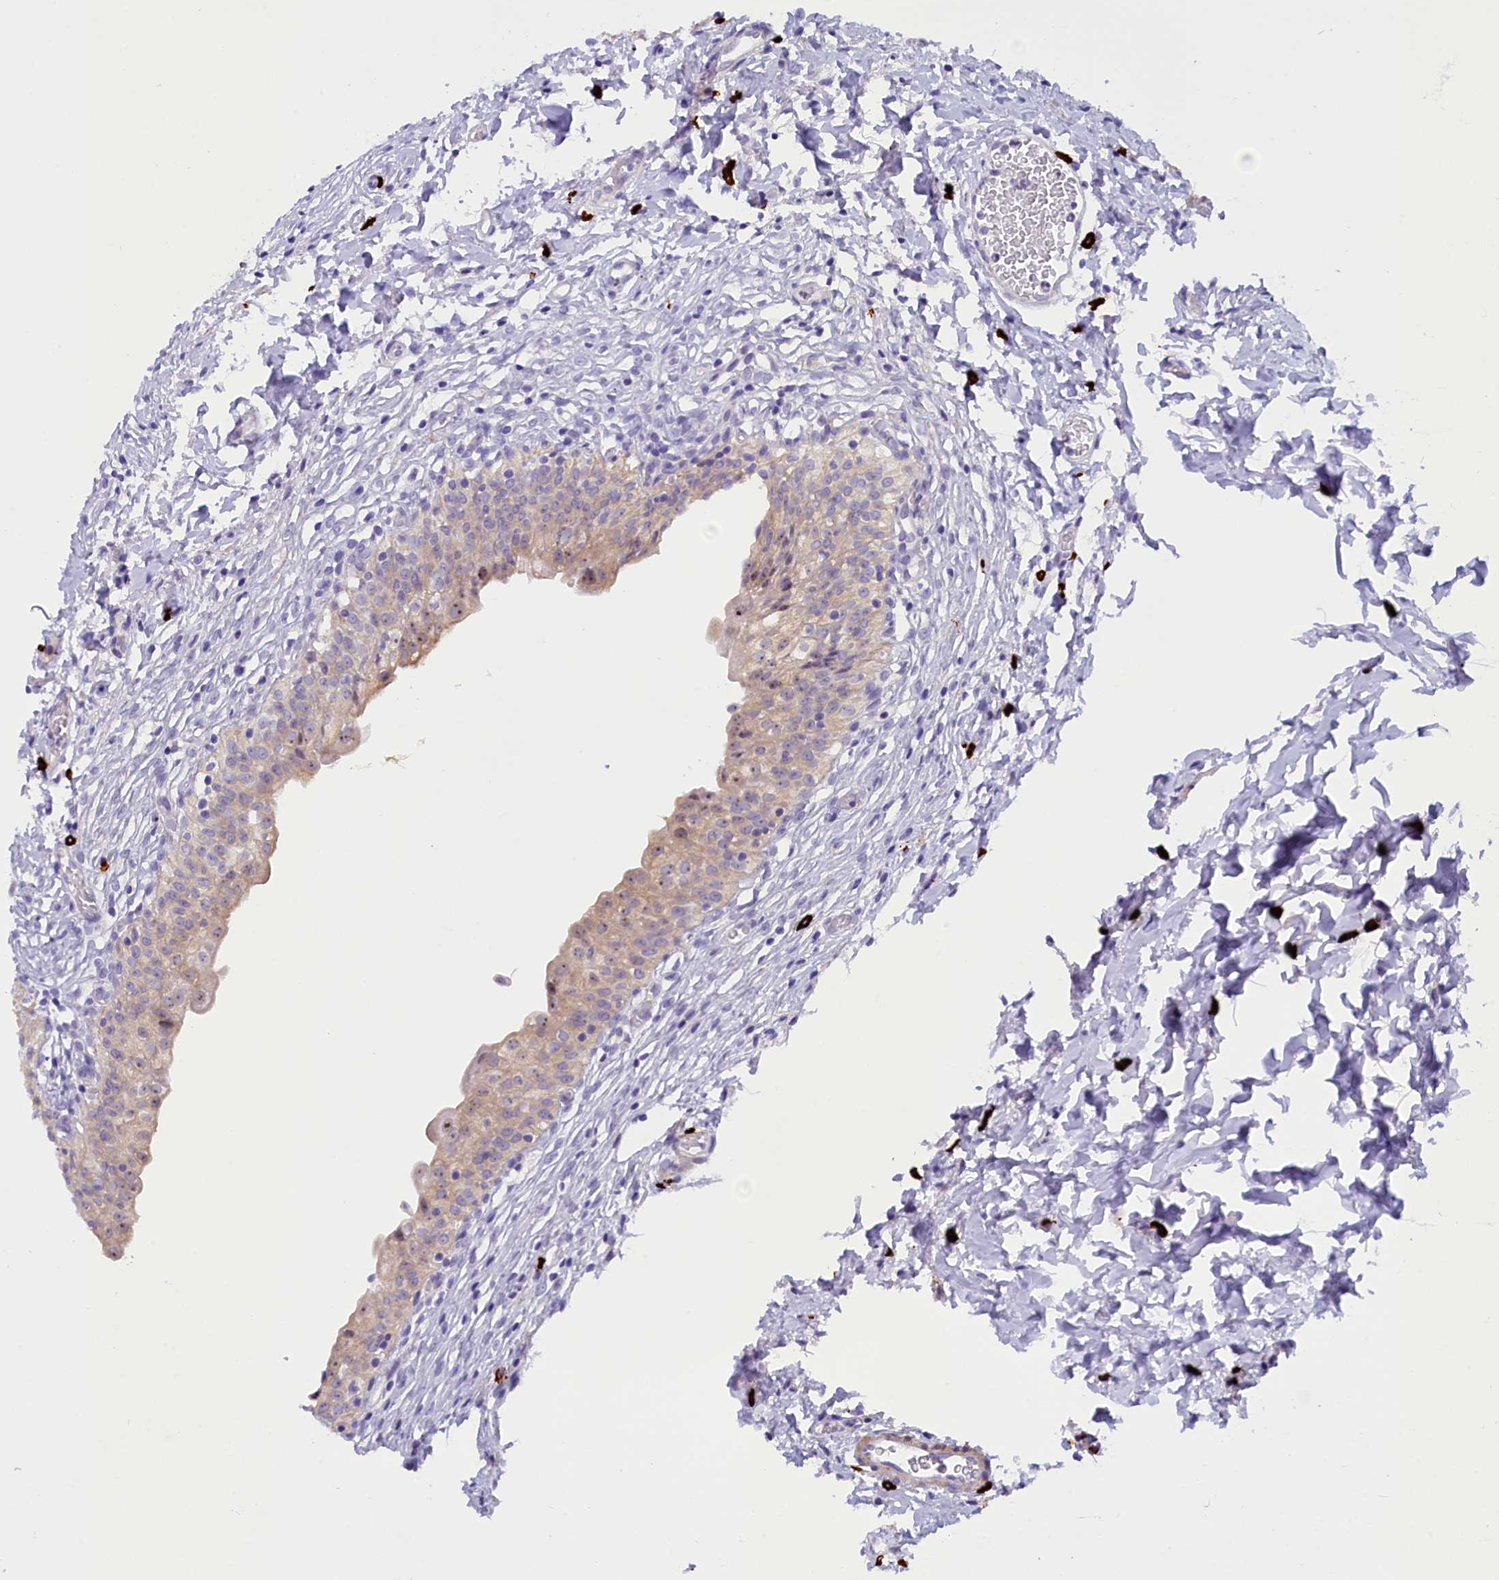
{"staining": {"intensity": "weak", "quantity": "25%-75%", "location": "cytoplasmic/membranous"}, "tissue": "urinary bladder", "cell_type": "Urothelial cells", "image_type": "normal", "snomed": [{"axis": "morphology", "description": "Normal tissue, NOS"}, {"axis": "topography", "description": "Urinary bladder"}], "caption": "Urothelial cells exhibit low levels of weak cytoplasmic/membranous positivity in approximately 25%-75% of cells in unremarkable human urinary bladder. Ihc stains the protein of interest in brown and the nuclei are stained blue.", "gene": "RTTN", "patient": {"sex": "male", "age": 55}}